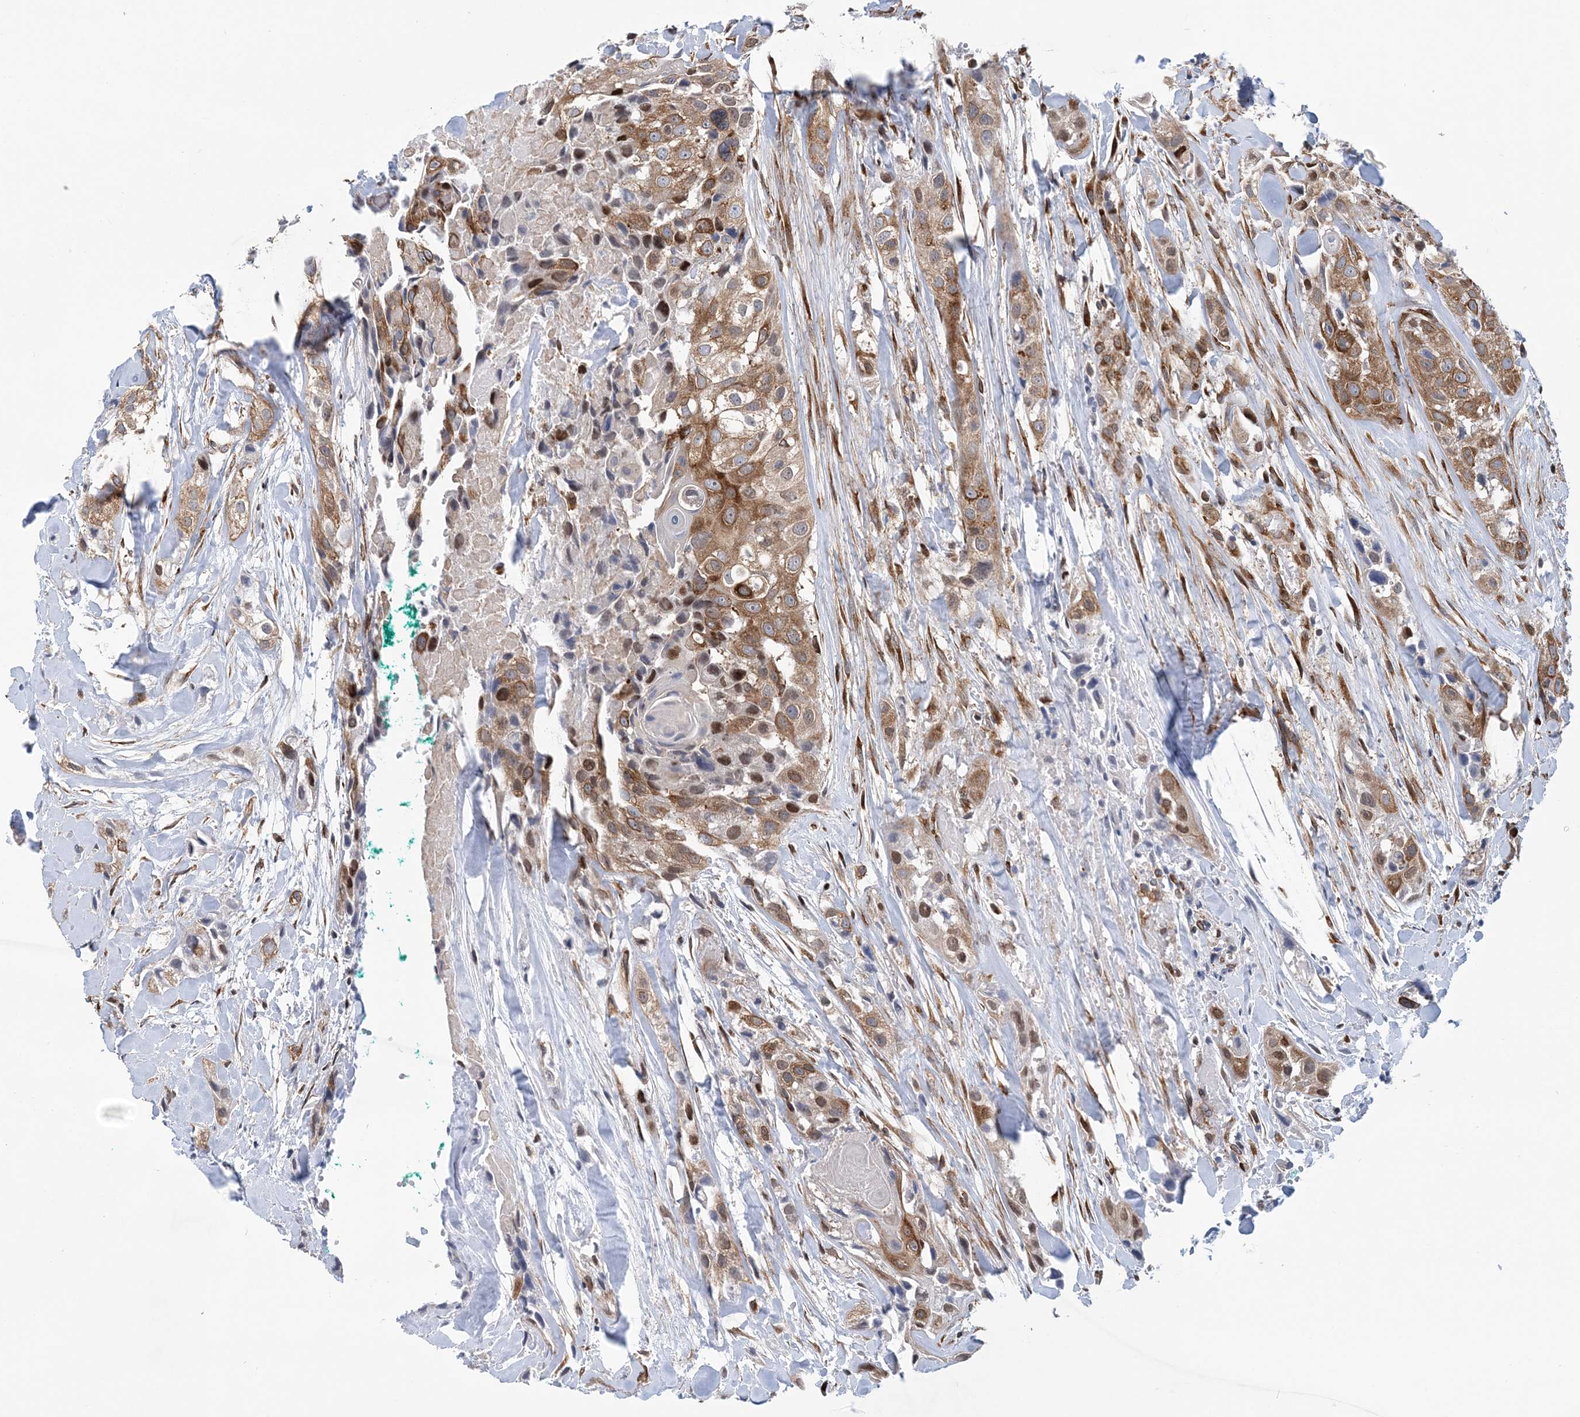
{"staining": {"intensity": "moderate", "quantity": ">75%", "location": "cytoplasmic/membranous,nuclear"}, "tissue": "head and neck cancer", "cell_type": "Tumor cells", "image_type": "cancer", "snomed": [{"axis": "morphology", "description": "Normal tissue, NOS"}, {"axis": "morphology", "description": "Squamous cell carcinoma, NOS"}, {"axis": "topography", "description": "Skeletal muscle"}, {"axis": "topography", "description": "Head-Neck"}], "caption": "Head and neck cancer (squamous cell carcinoma) stained with a protein marker displays moderate staining in tumor cells.", "gene": "PHF1", "patient": {"sex": "male", "age": 51}}